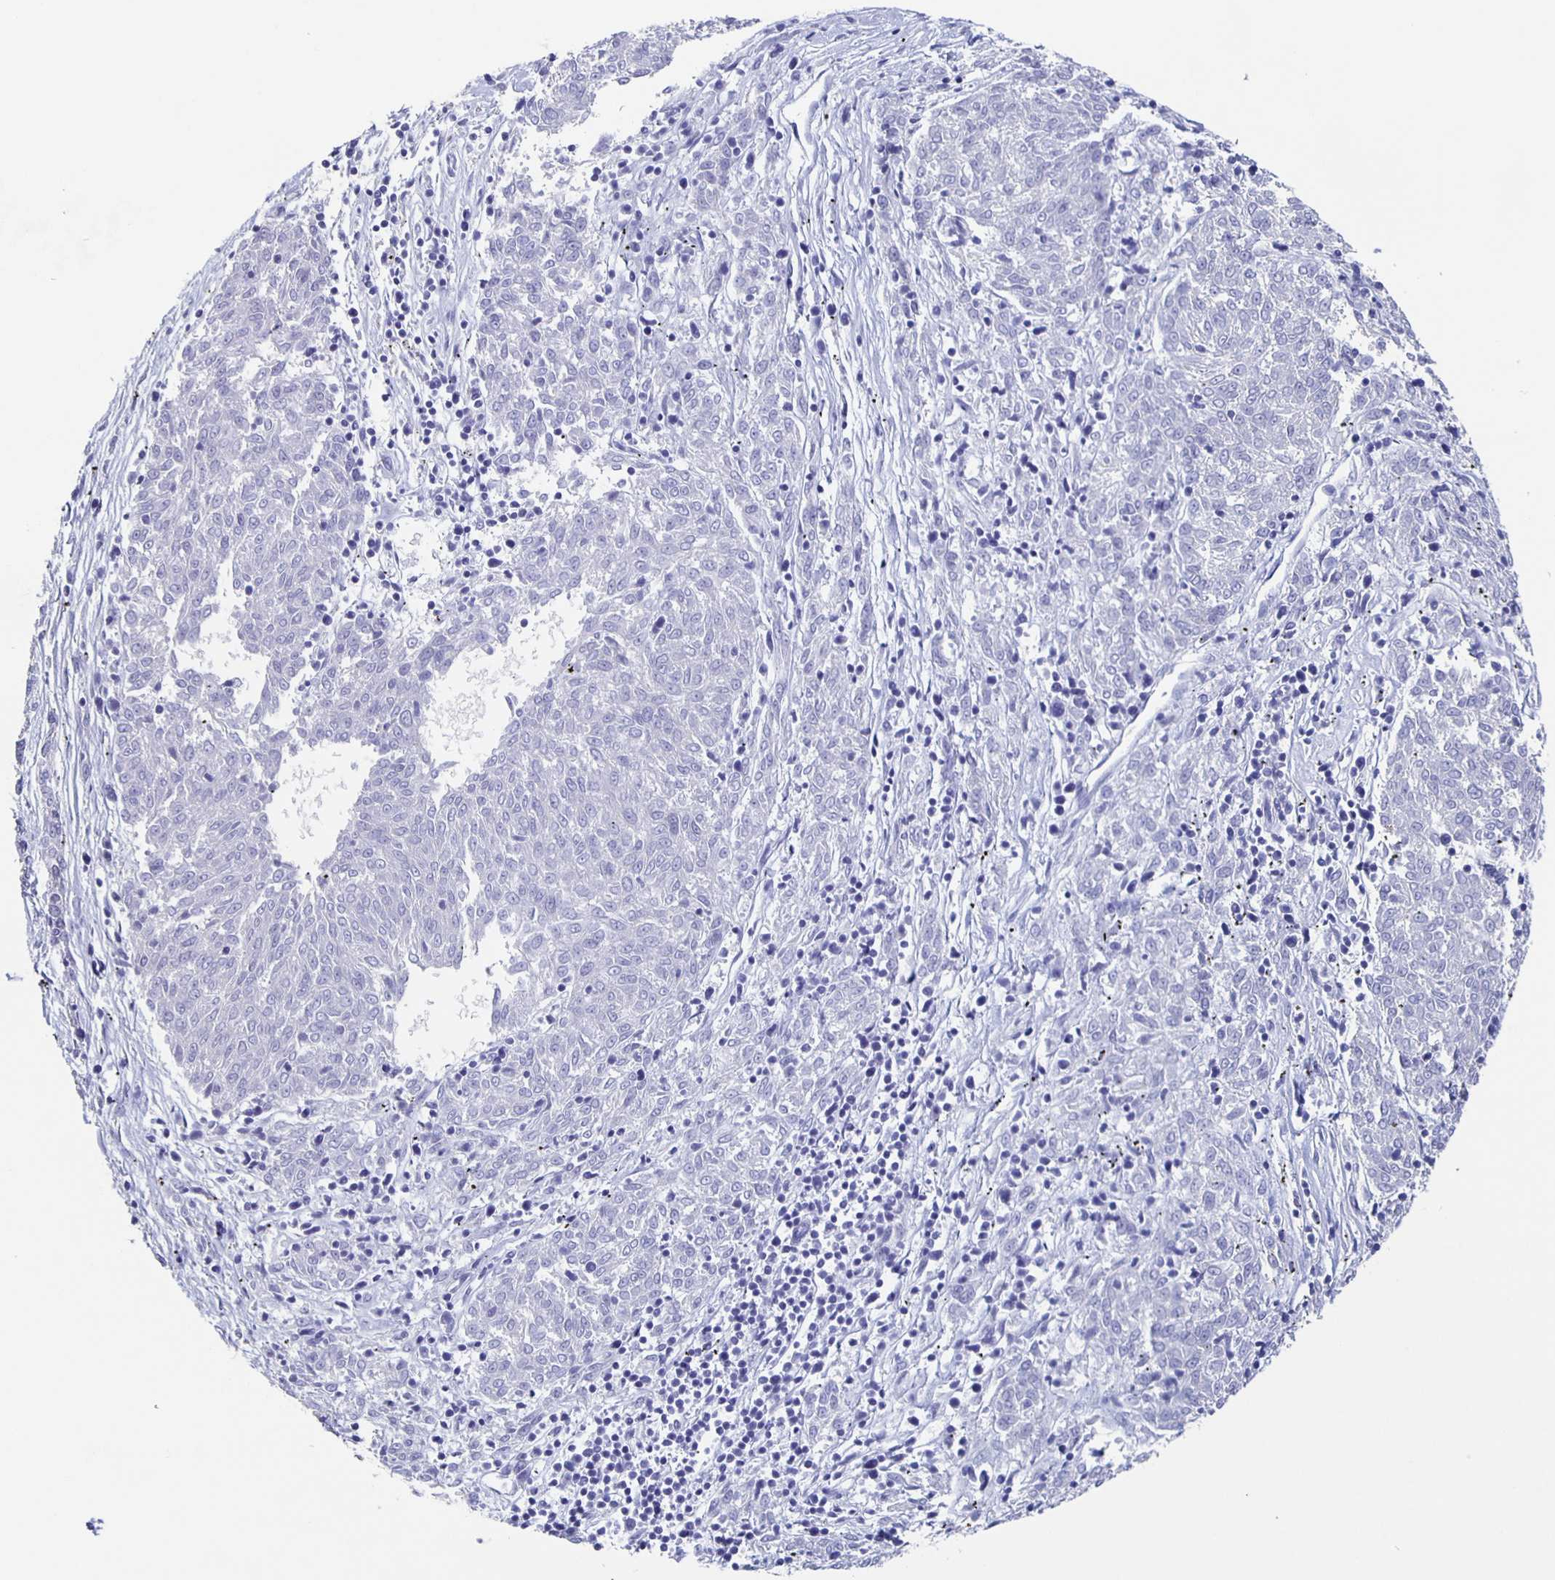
{"staining": {"intensity": "negative", "quantity": "none", "location": "none"}, "tissue": "melanoma", "cell_type": "Tumor cells", "image_type": "cancer", "snomed": [{"axis": "morphology", "description": "Malignant melanoma, NOS"}, {"axis": "topography", "description": "Skin"}], "caption": "Malignant melanoma was stained to show a protein in brown. There is no significant expression in tumor cells.", "gene": "SLC34A2", "patient": {"sex": "female", "age": 72}}